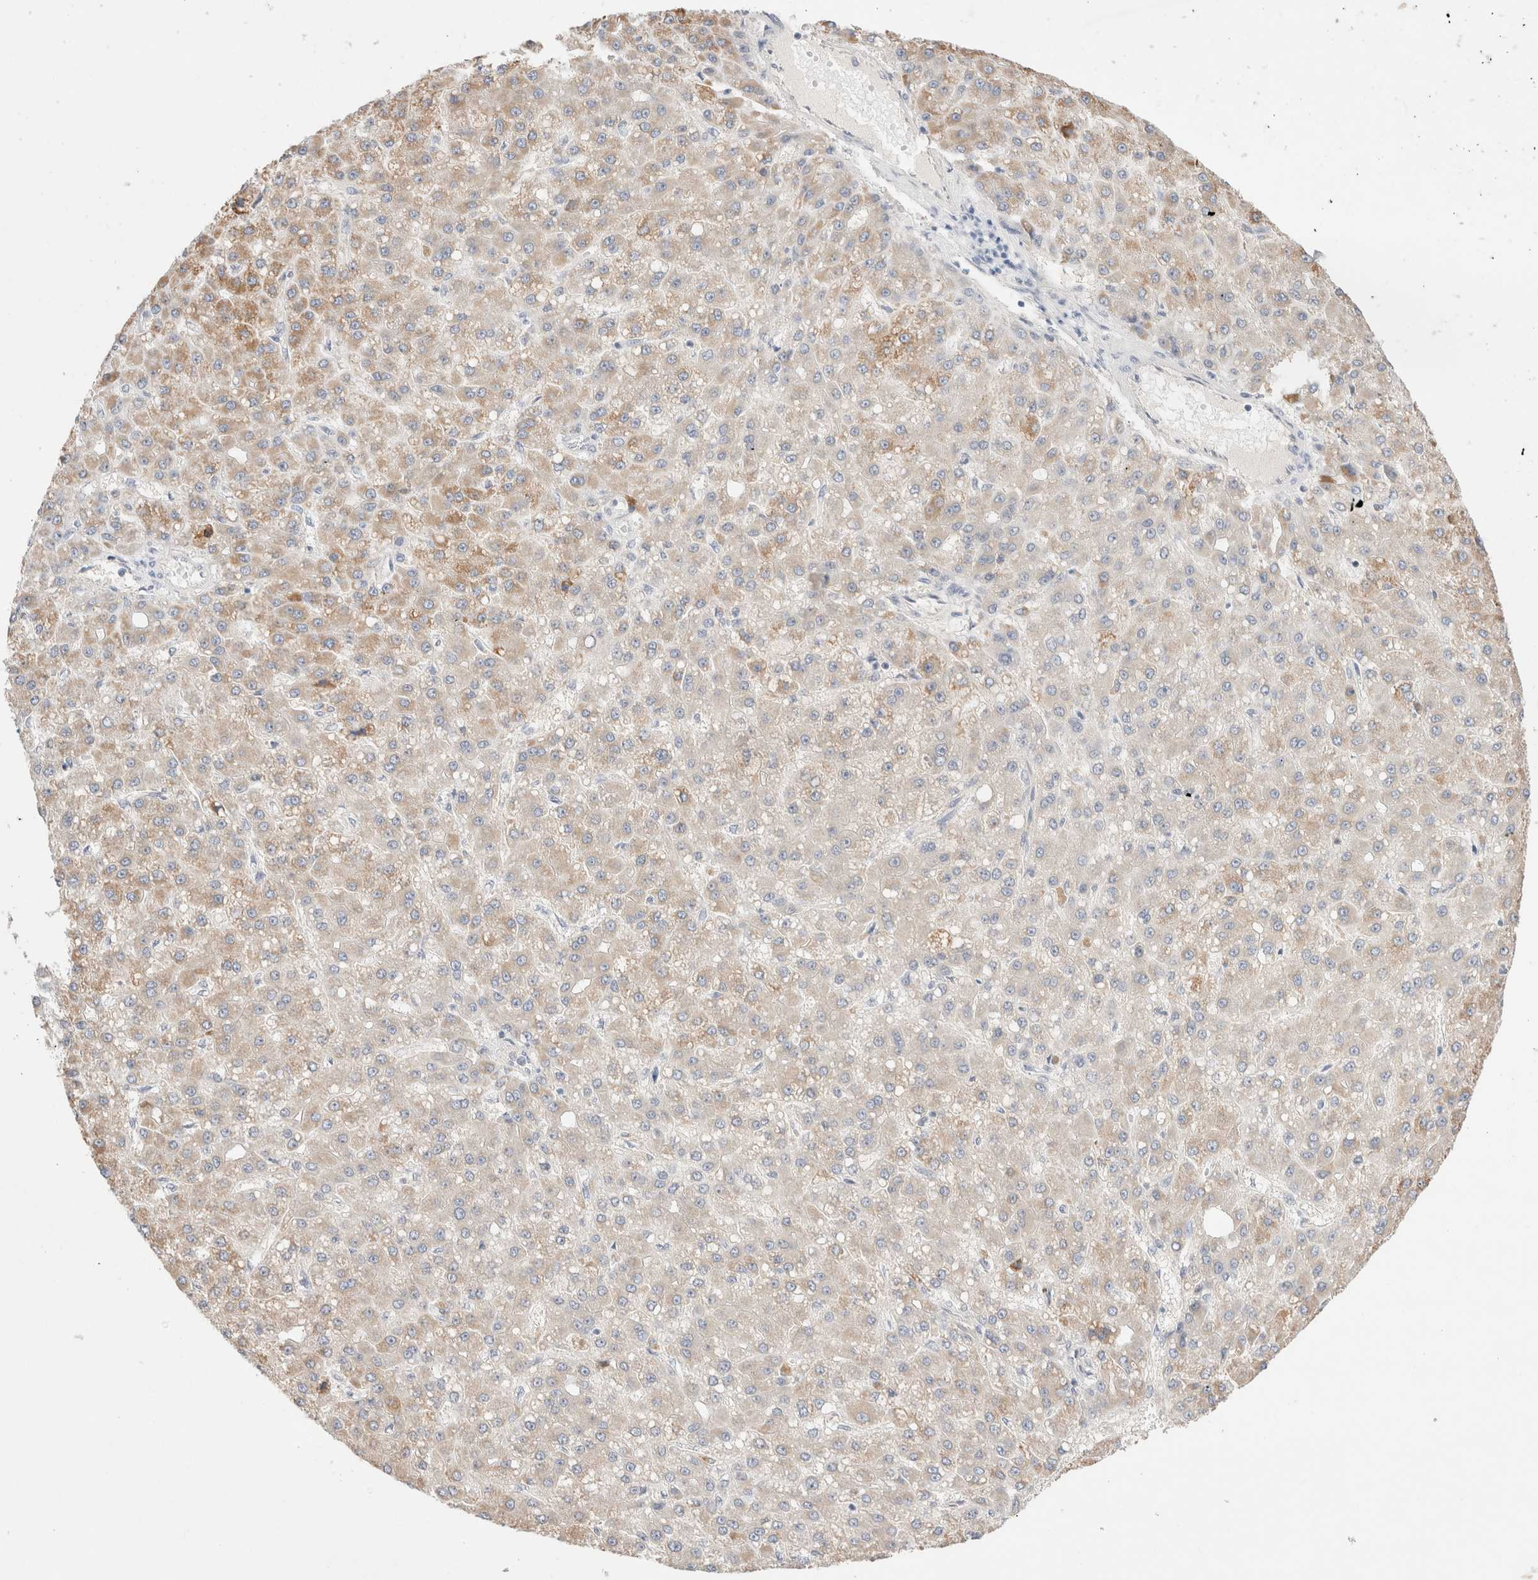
{"staining": {"intensity": "moderate", "quantity": "<25%", "location": "cytoplasmic/membranous"}, "tissue": "liver cancer", "cell_type": "Tumor cells", "image_type": "cancer", "snomed": [{"axis": "morphology", "description": "Carcinoma, Hepatocellular, NOS"}, {"axis": "topography", "description": "Liver"}], "caption": "The photomicrograph demonstrates immunohistochemical staining of liver cancer. There is moderate cytoplasmic/membranous positivity is seen in approximately <25% of tumor cells.", "gene": "SPATA20", "patient": {"sex": "male", "age": 67}}